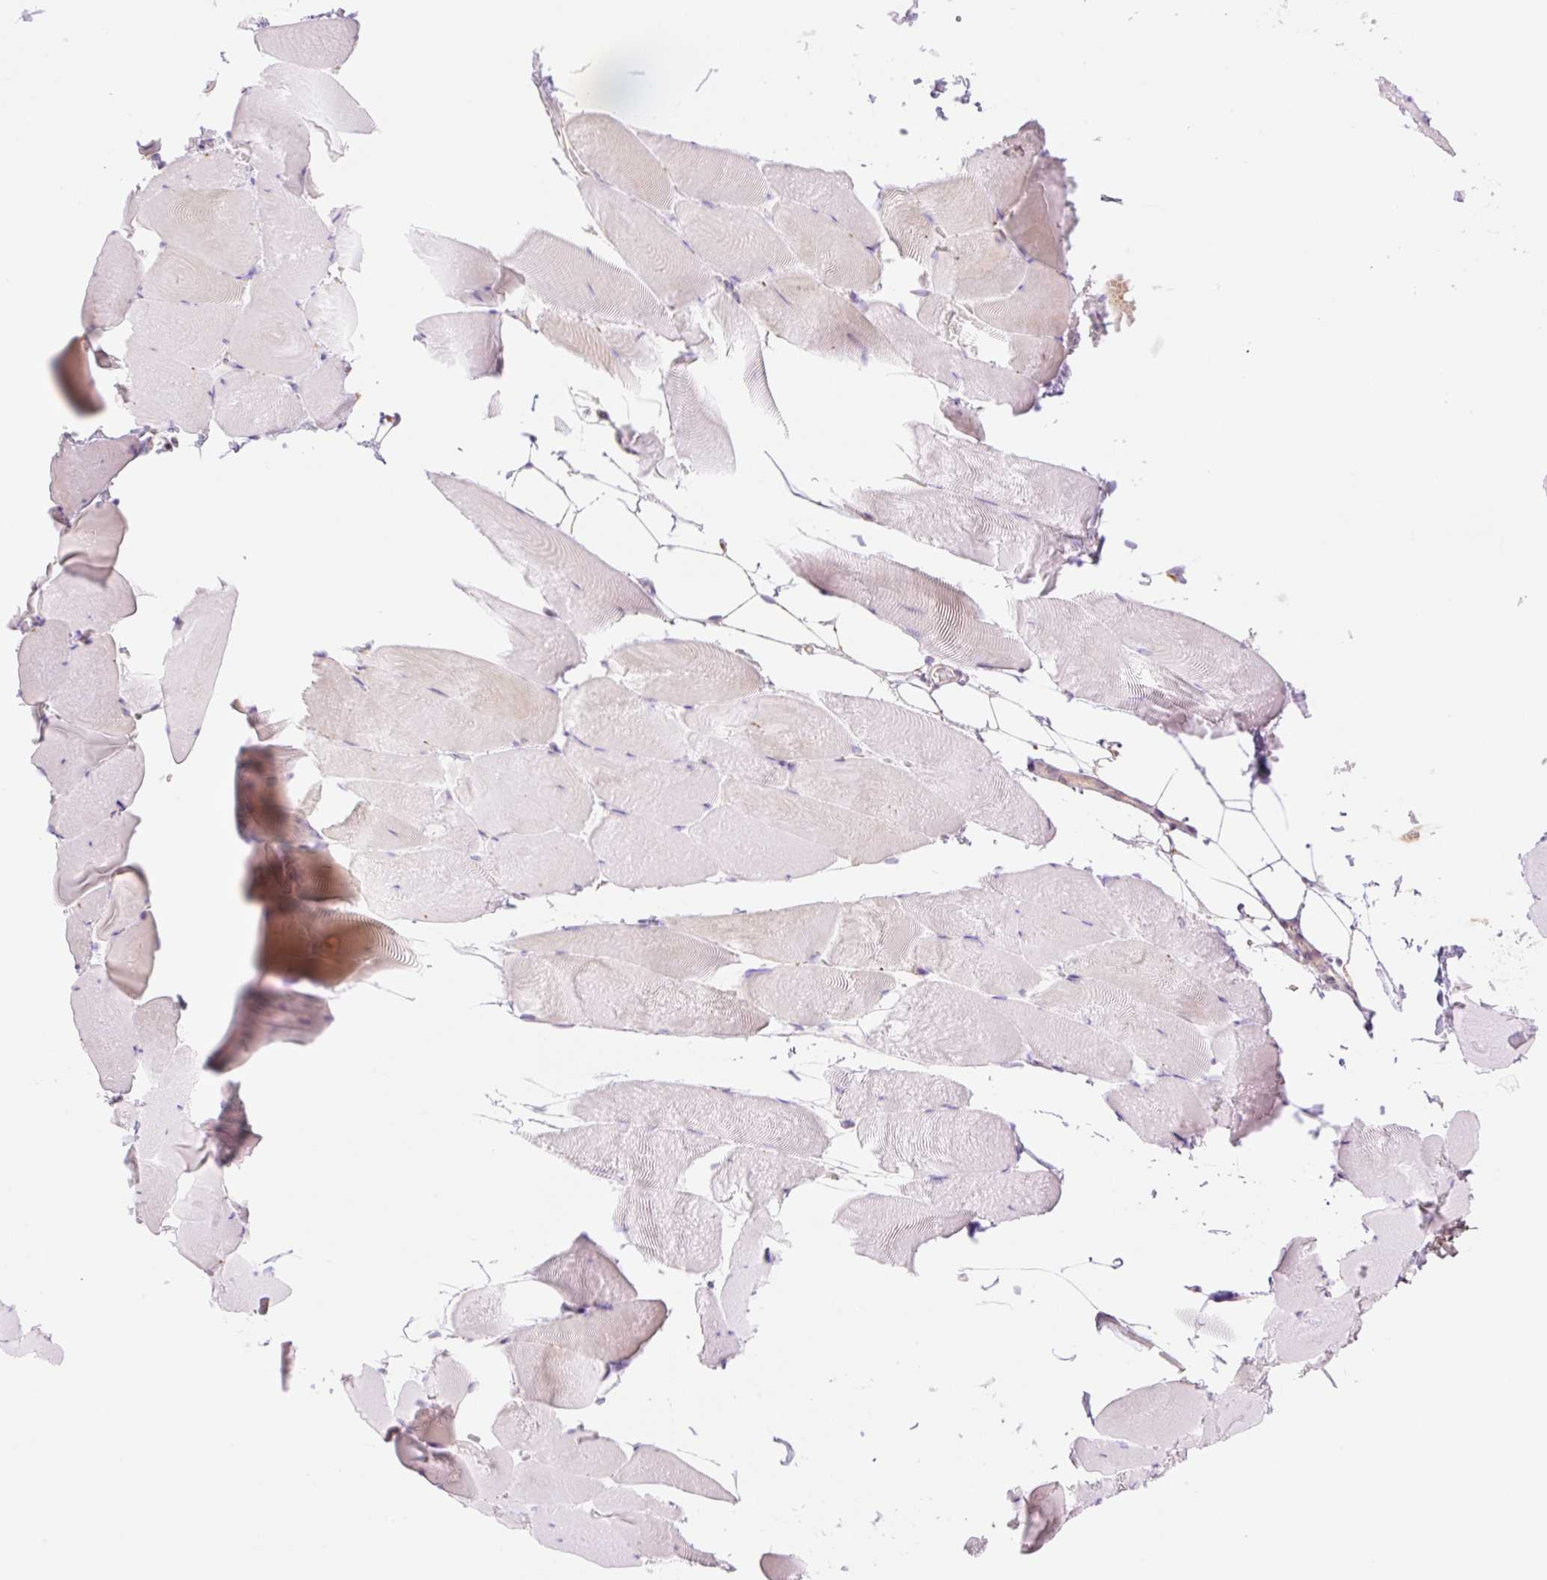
{"staining": {"intensity": "negative", "quantity": "none", "location": "none"}, "tissue": "skeletal muscle", "cell_type": "Myocytes", "image_type": "normal", "snomed": [{"axis": "morphology", "description": "Normal tissue, NOS"}, {"axis": "topography", "description": "Skeletal muscle"}], "caption": "Image shows no protein expression in myocytes of benign skeletal muscle. (DAB immunohistochemistry (IHC), high magnification).", "gene": "HEBP1", "patient": {"sex": "female", "age": 64}}